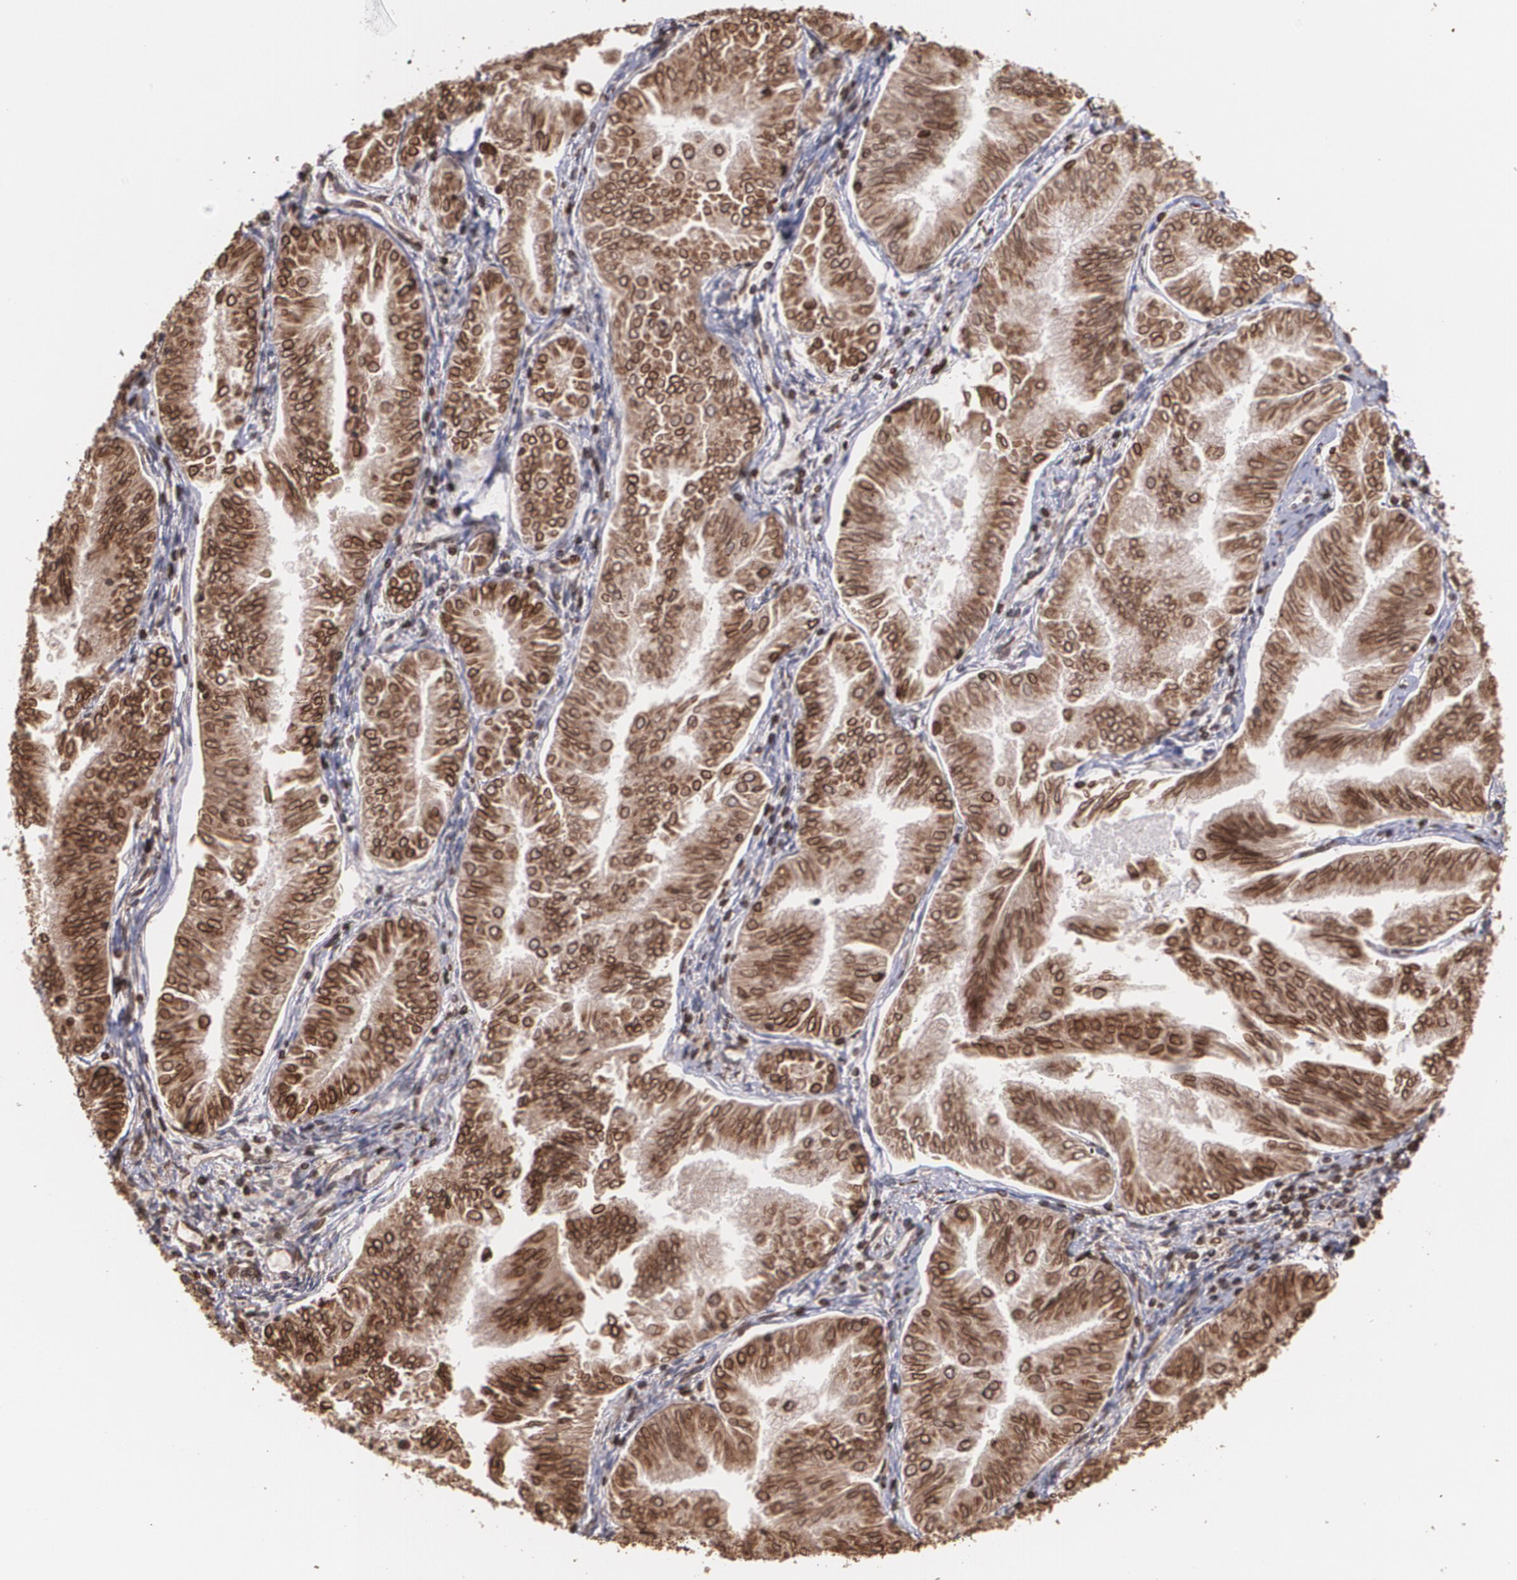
{"staining": {"intensity": "strong", "quantity": ">75%", "location": "cytoplasmic/membranous"}, "tissue": "endometrial cancer", "cell_type": "Tumor cells", "image_type": "cancer", "snomed": [{"axis": "morphology", "description": "Adenocarcinoma, NOS"}, {"axis": "topography", "description": "Endometrium"}], "caption": "Protein expression analysis of human endometrial cancer reveals strong cytoplasmic/membranous staining in approximately >75% of tumor cells.", "gene": "TRIP11", "patient": {"sex": "female", "age": 53}}